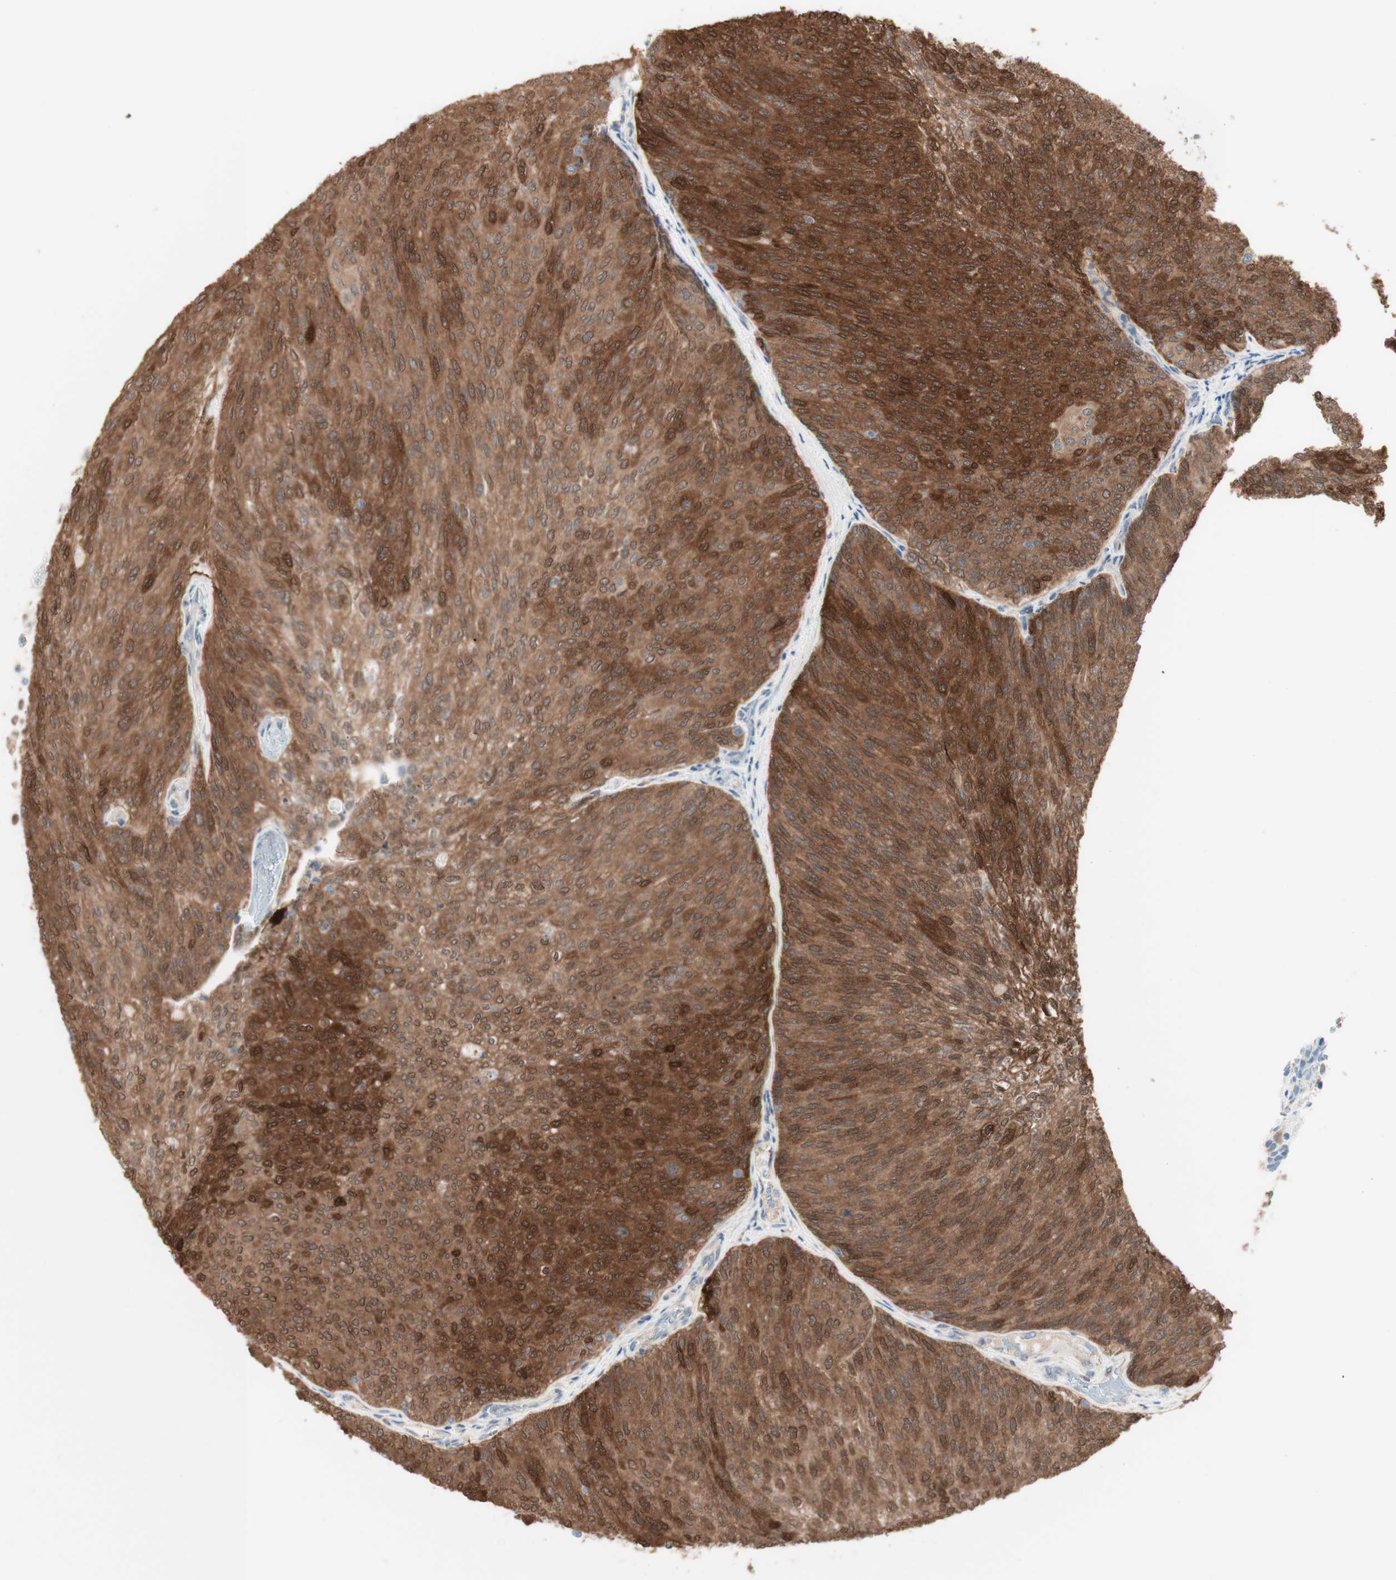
{"staining": {"intensity": "moderate", "quantity": ">75%", "location": "cytoplasmic/membranous"}, "tissue": "urothelial cancer", "cell_type": "Tumor cells", "image_type": "cancer", "snomed": [{"axis": "morphology", "description": "Urothelial carcinoma, Low grade"}, {"axis": "topography", "description": "Urinary bladder"}], "caption": "Immunohistochemistry (IHC) staining of urothelial cancer, which exhibits medium levels of moderate cytoplasmic/membranous staining in approximately >75% of tumor cells indicating moderate cytoplasmic/membranous protein positivity. The staining was performed using DAB (brown) for protein detection and nuclei were counterstained in hematoxylin (blue).", "gene": "COMT", "patient": {"sex": "female", "age": 79}}